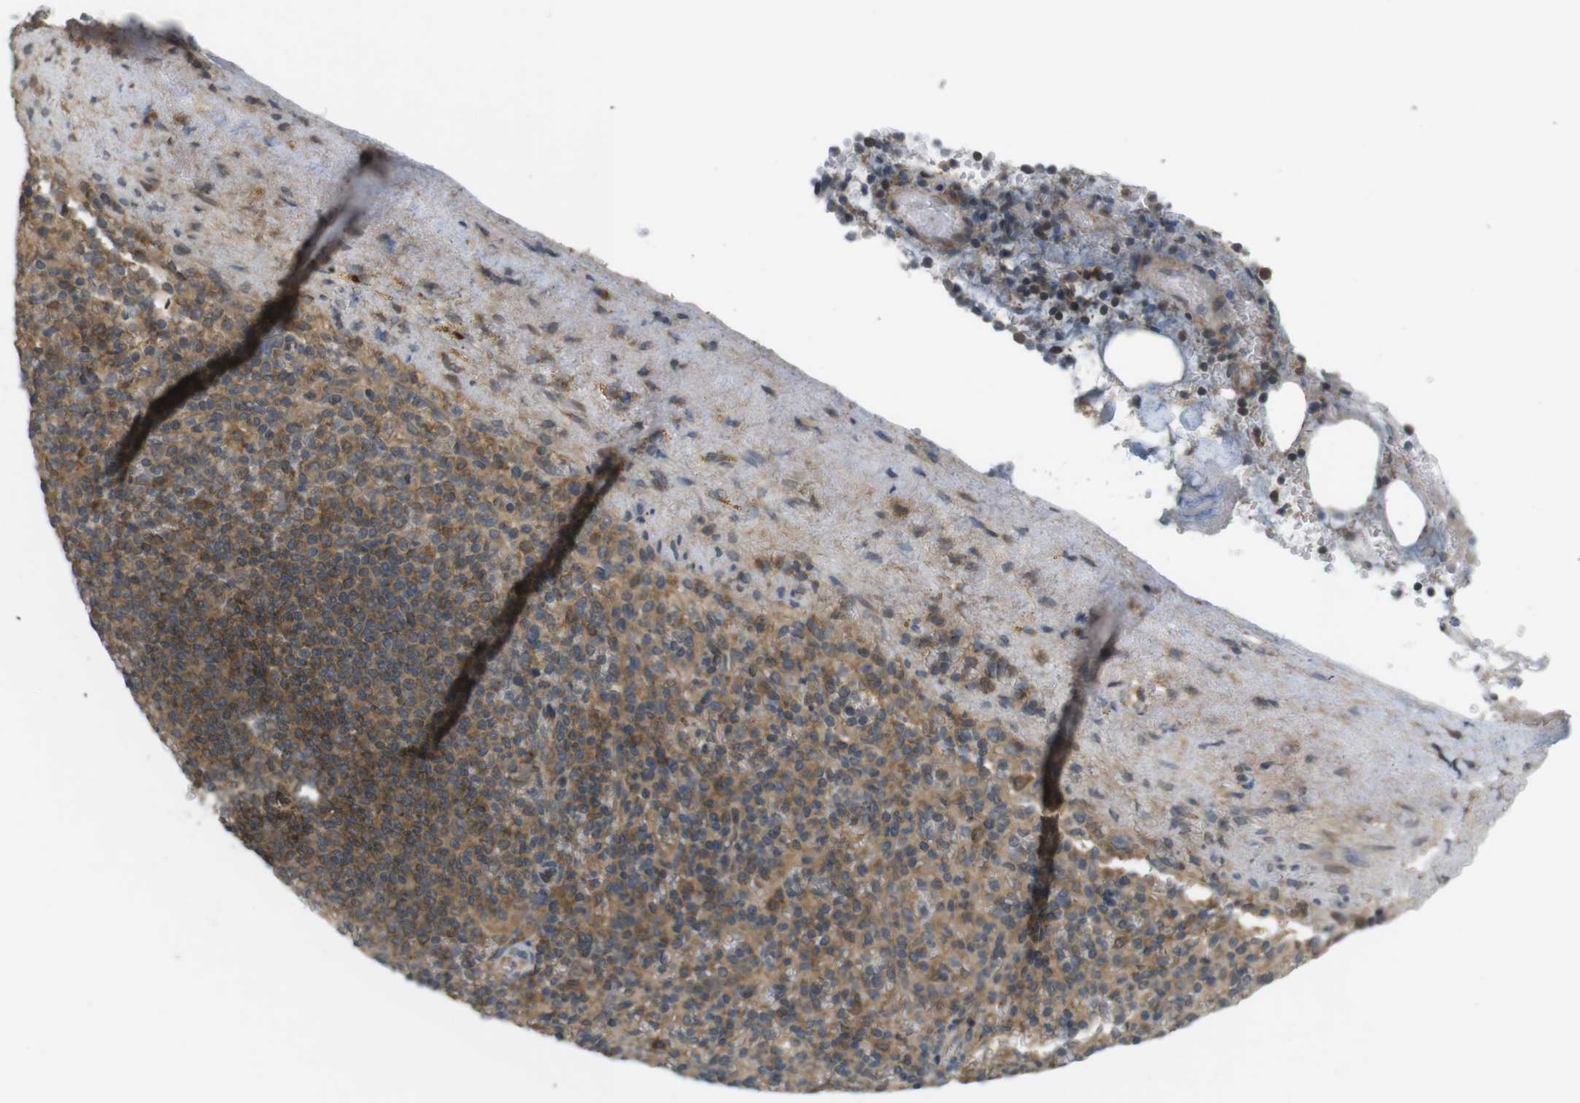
{"staining": {"intensity": "moderate", "quantity": ">75%", "location": "cytoplasmic/membranous"}, "tissue": "spleen", "cell_type": "Cells in red pulp", "image_type": "normal", "snomed": [{"axis": "morphology", "description": "Normal tissue, NOS"}, {"axis": "topography", "description": "Spleen"}], "caption": "Cells in red pulp display medium levels of moderate cytoplasmic/membranous staining in approximately >75% of cells in benign spleen. The staining was performed using DAB (3,3'-diaminobenzidine), with brown indicating positive protein expression. Nuclei are stained blue with hematoxylin.", "gene": "RNF130", "patient": {"sex": "female", "age": 74}}